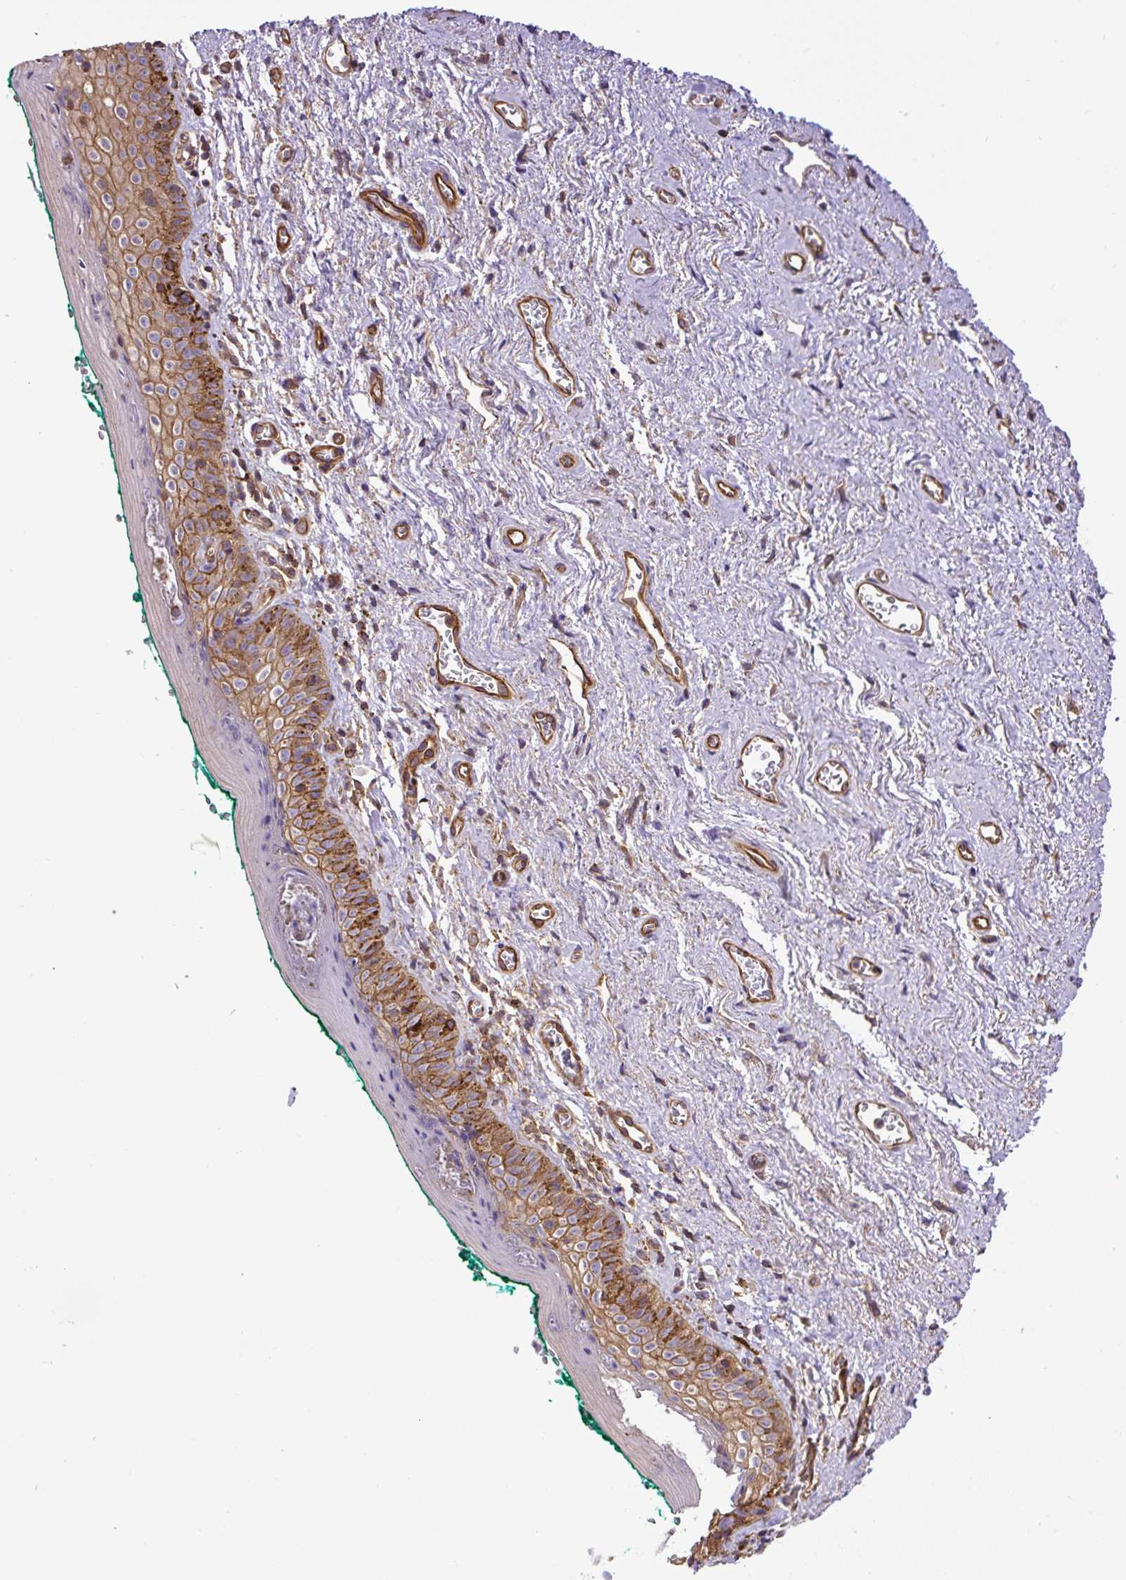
{"staining": {"intensity": "moderate", "quantity": "25%-75%", "location": "cytoplasmic/membranous"}, "tissue": "vagina", "cell_type": "Squamous epithelial cells", "image_type": "normal", "snomed": [{"axis": "morphology", "description": "Normal tissue, NOS"}, {"axis": "topography", "description": "Vulva"}, {"axis": "topography", "description": "Vagina"}, {"axis": "topography", "description": "Peripheral nerve tissue"}], "caption": "High-magnification brightfield microscopy of benign vagina stained with DAB (brown) and counterstained with hematoxylin (blue). squamous epithelial cells exhibit moderate cytoplasmic/membranous positivity is identified in approximately25%-75% of cells. The staining was performed using DAB (3,3'-diaminobenzidine) to visualize the protein expression in brown, while the nuclei were stained in blue with hematoxylin (Magnification: 20x).", "gene": "DCTN1", "patient": {"sex": "female", "age": 66}}